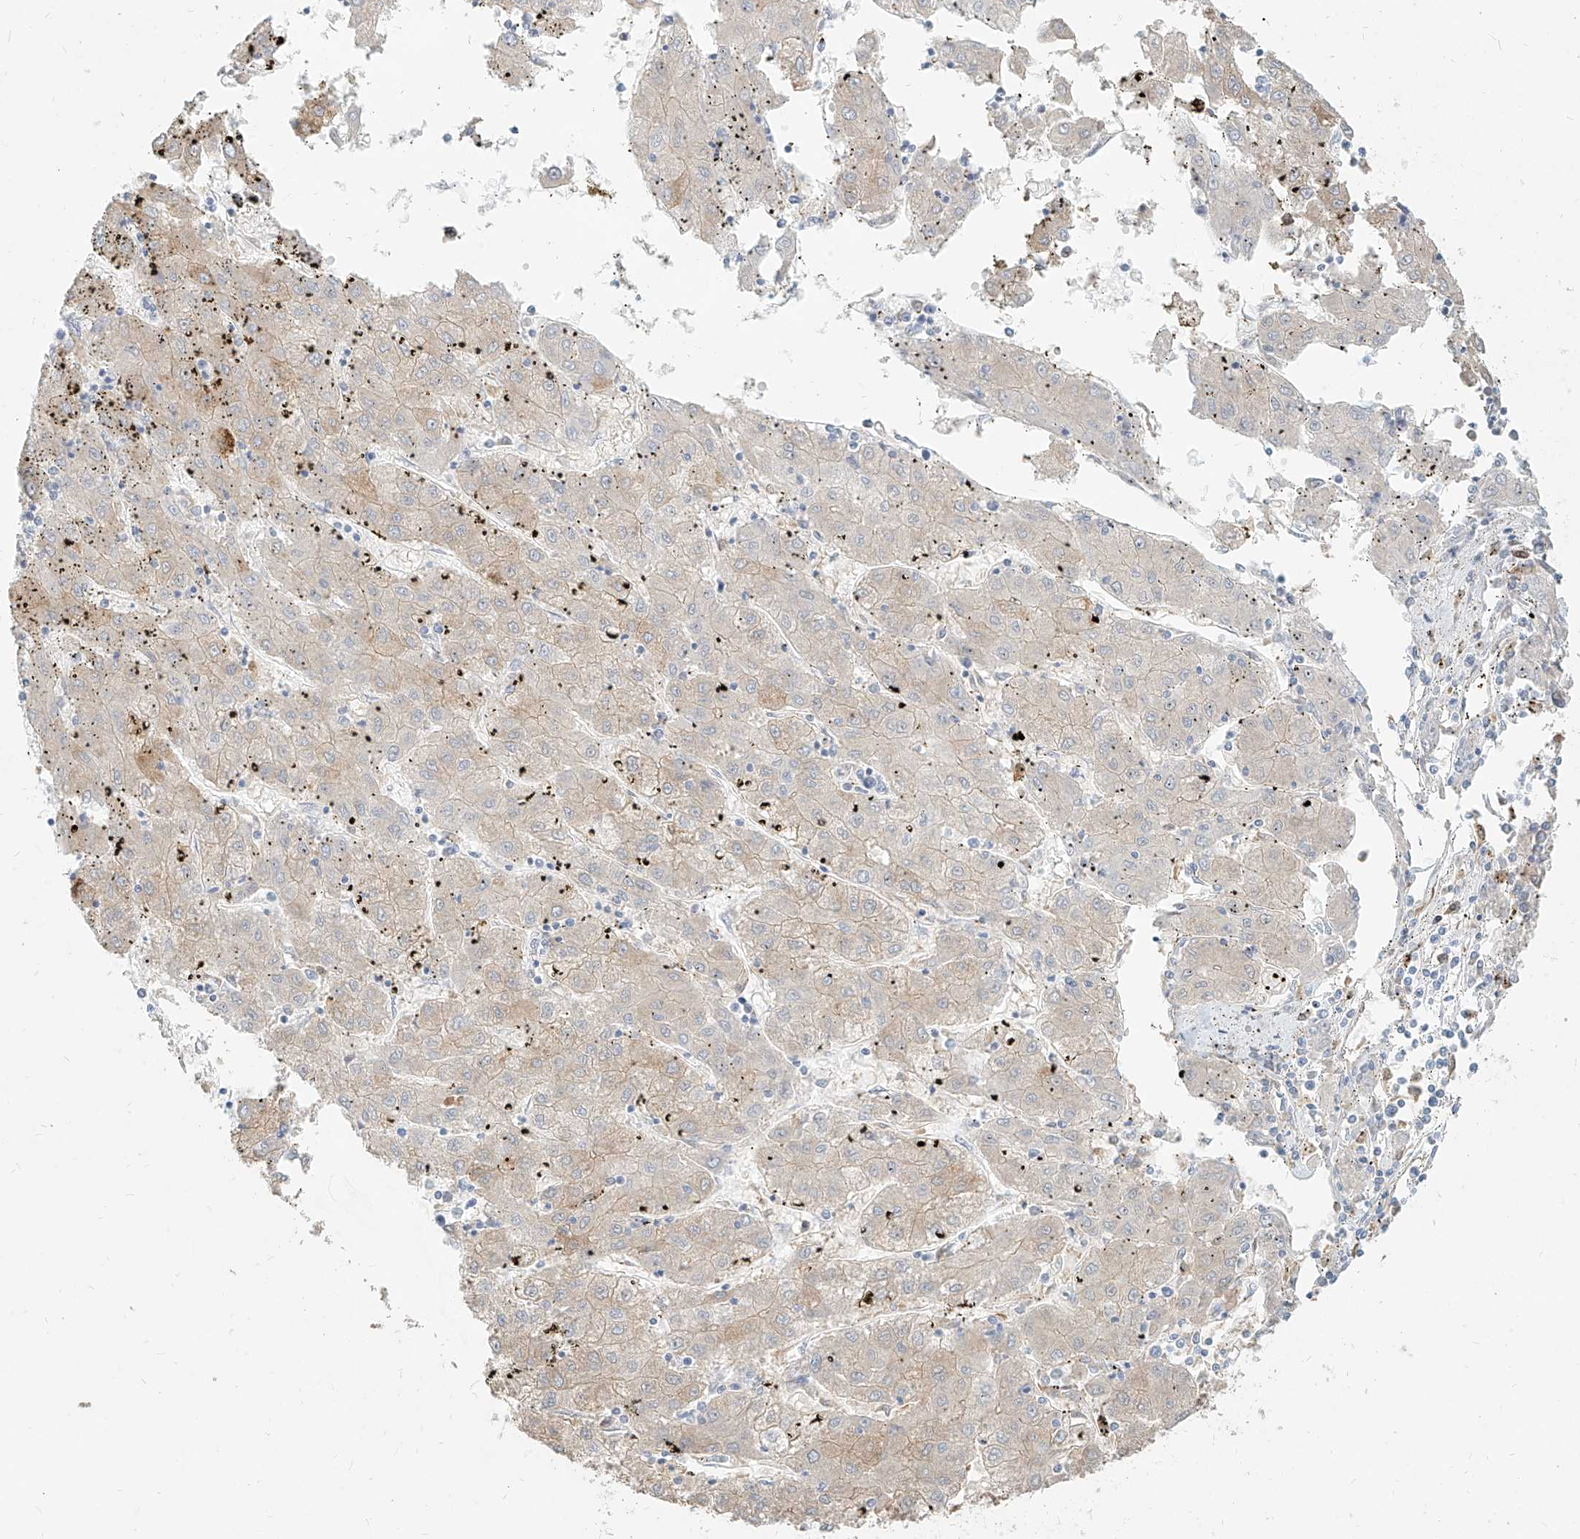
{"staining": {"intensity": "moderate", "quantity": "<25%", "location": "cytoplasmic/membranous"}, "tissue": "liver cancer", "cell_type": "Tumor cells", "image_type": "cancer", "snomed": [{"axis": "morphology", "description": "Carcinoma, Hepatocellular, NOS"}, {"axis": "topography", "description": "Liver"}], "caption": "The image exhibits a brown stain indicating the presence of a protein in the cytoplasmic/membranous of tumor cells in liver cancer (hepatocellular carcinoma).", "gene": "PGD", "patient": {"sex": "male", "age": 72}}